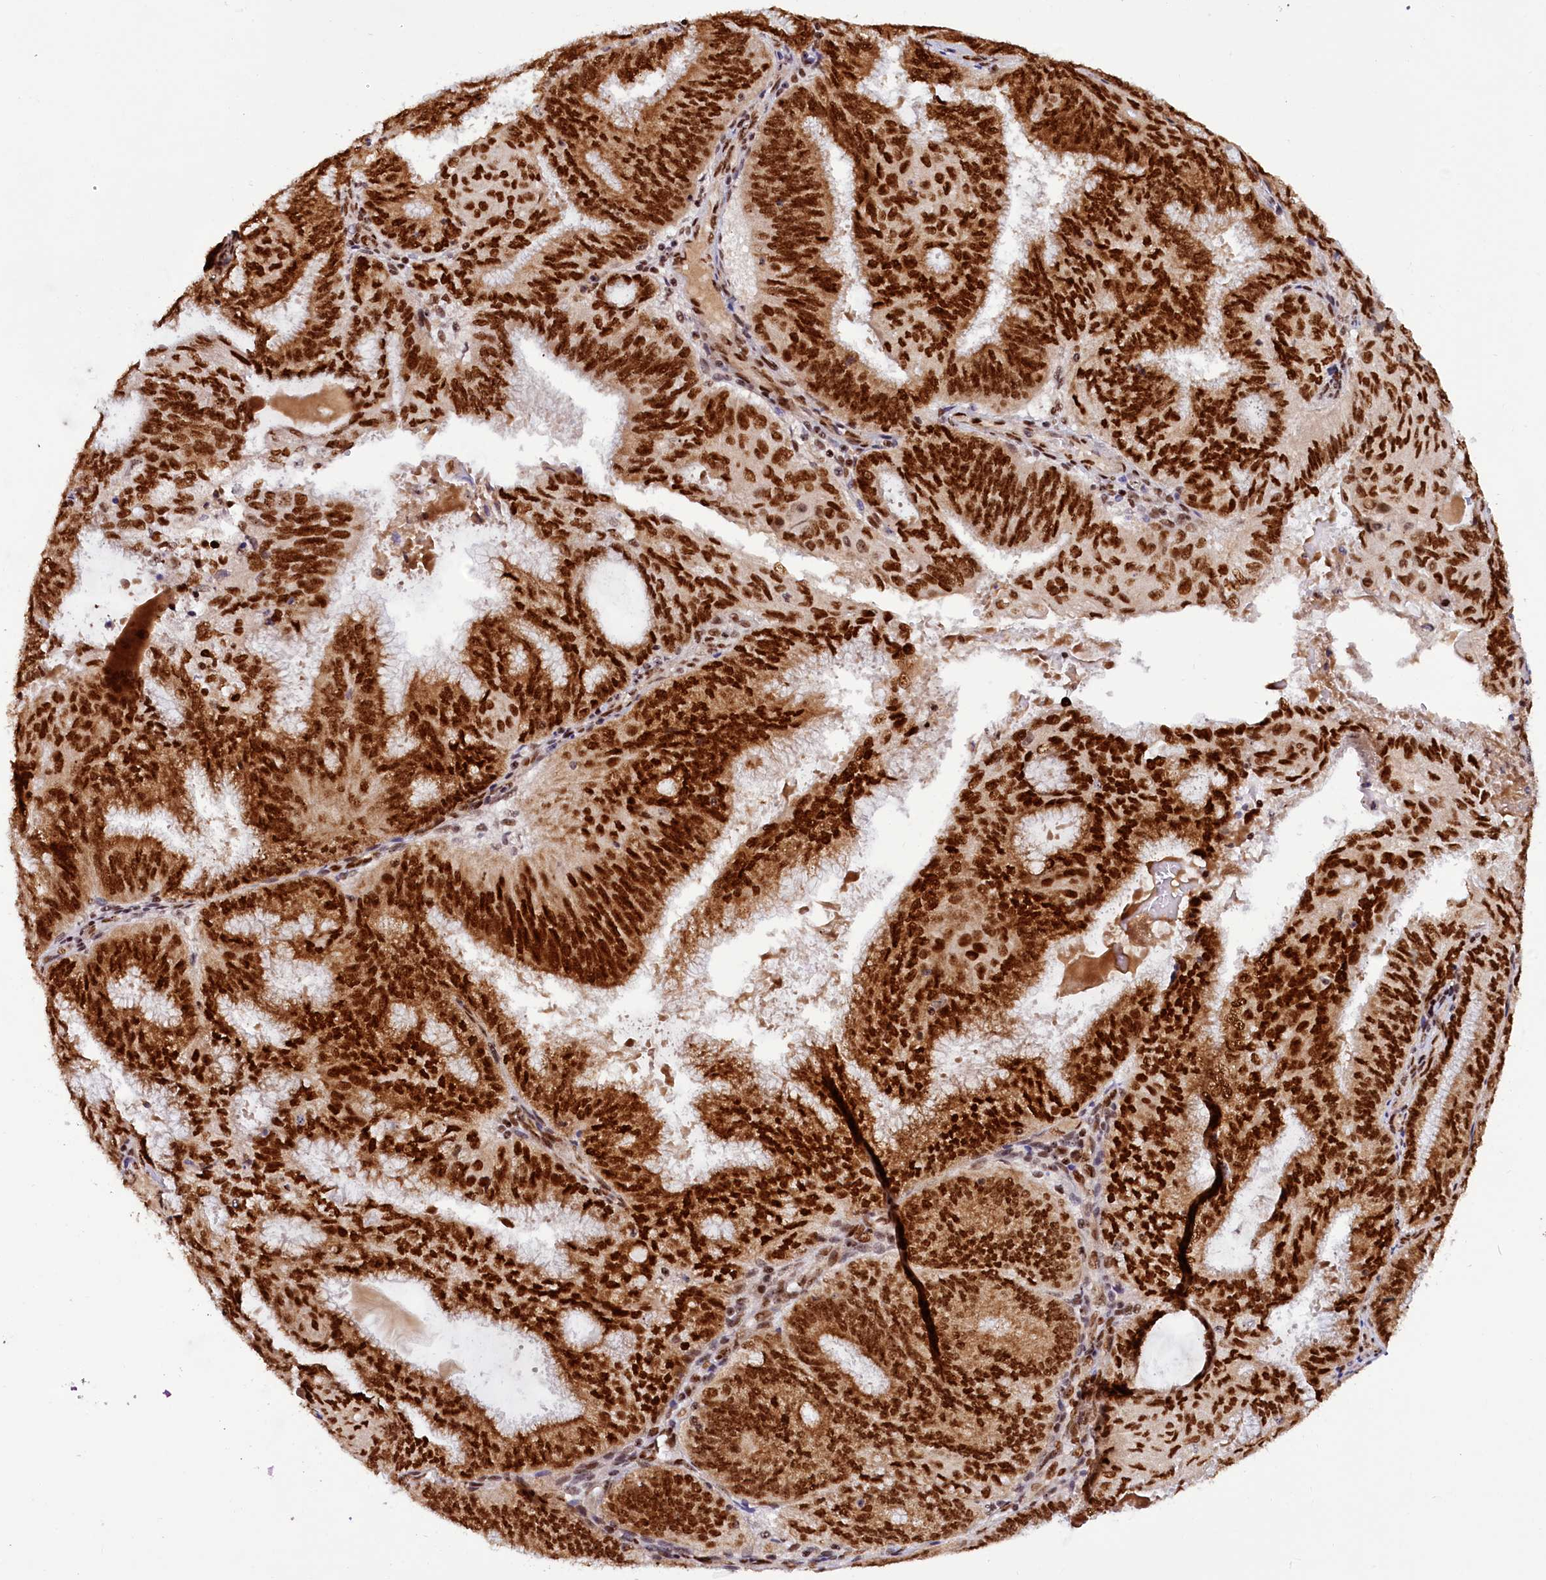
{"staining": {"intensity": "strong", "quantity": ">75%", "location": "cytoplasmic/membranous,nuclear"}, "tissue": "endometrial cancer", "cell_type": "Tumor cells", "image_type": "cancer", "snomed": [{"axis": "morphology", "description": "Adenocarcinoma, NOS"}, {"axis": "topography", "description": "Endometrium"}], "caption": "Immunohistochemistry of human endometrial adenocarcinoma exhibits high levels of strong cytoplasmic/membranous and nuclear expression in approximately >75% of tumor cells. The protein of interest is stained brown, and the nuclei are stained in blue (DAB (3,3'-diaminobenzidine) IHC with brightfield microscopy, high magnification).", "gene": "TCOF1", "patient": {"sex": "female", "age": 49}}